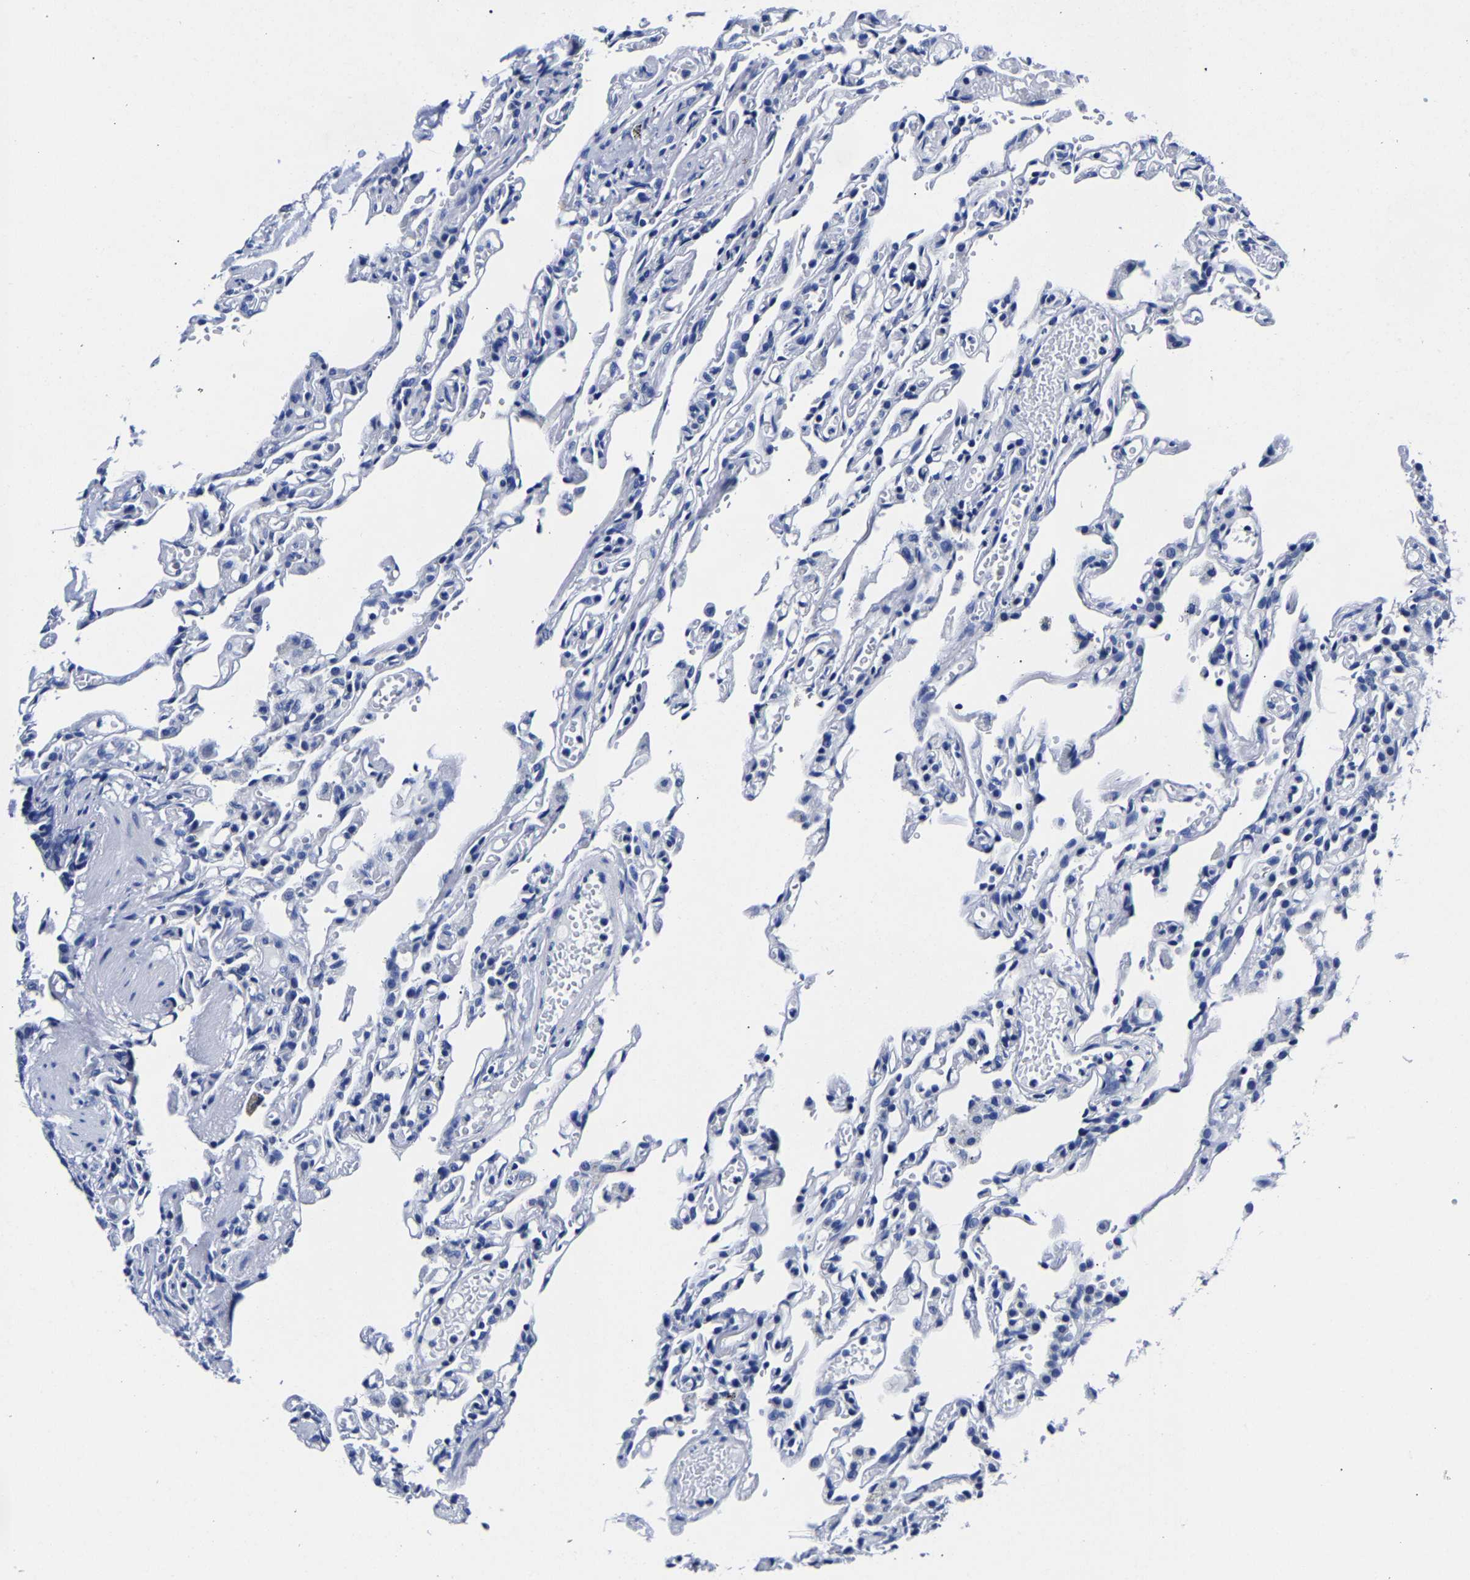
{"staining": {"intensity": "negative", "quantity": "none", "location": "none"}, "tissue": "lung", "cell_type": "Alveolar cells", "image_type": "normal", "snomed": [{"axis": "morphology", "description": "Normal tissue, NOS"}, {"axis": "topography", "description": "Lung"}], "caption": "Histopathology image shows no significant protein staining in alveolar cells of benign lung. (DAB (3,3'-diaminobenzidine) immunohistochemistry (IHC) with hematoxylin counter stain).", "gene": "CPA2", "patient": {"sex": "male", "age": 21}}